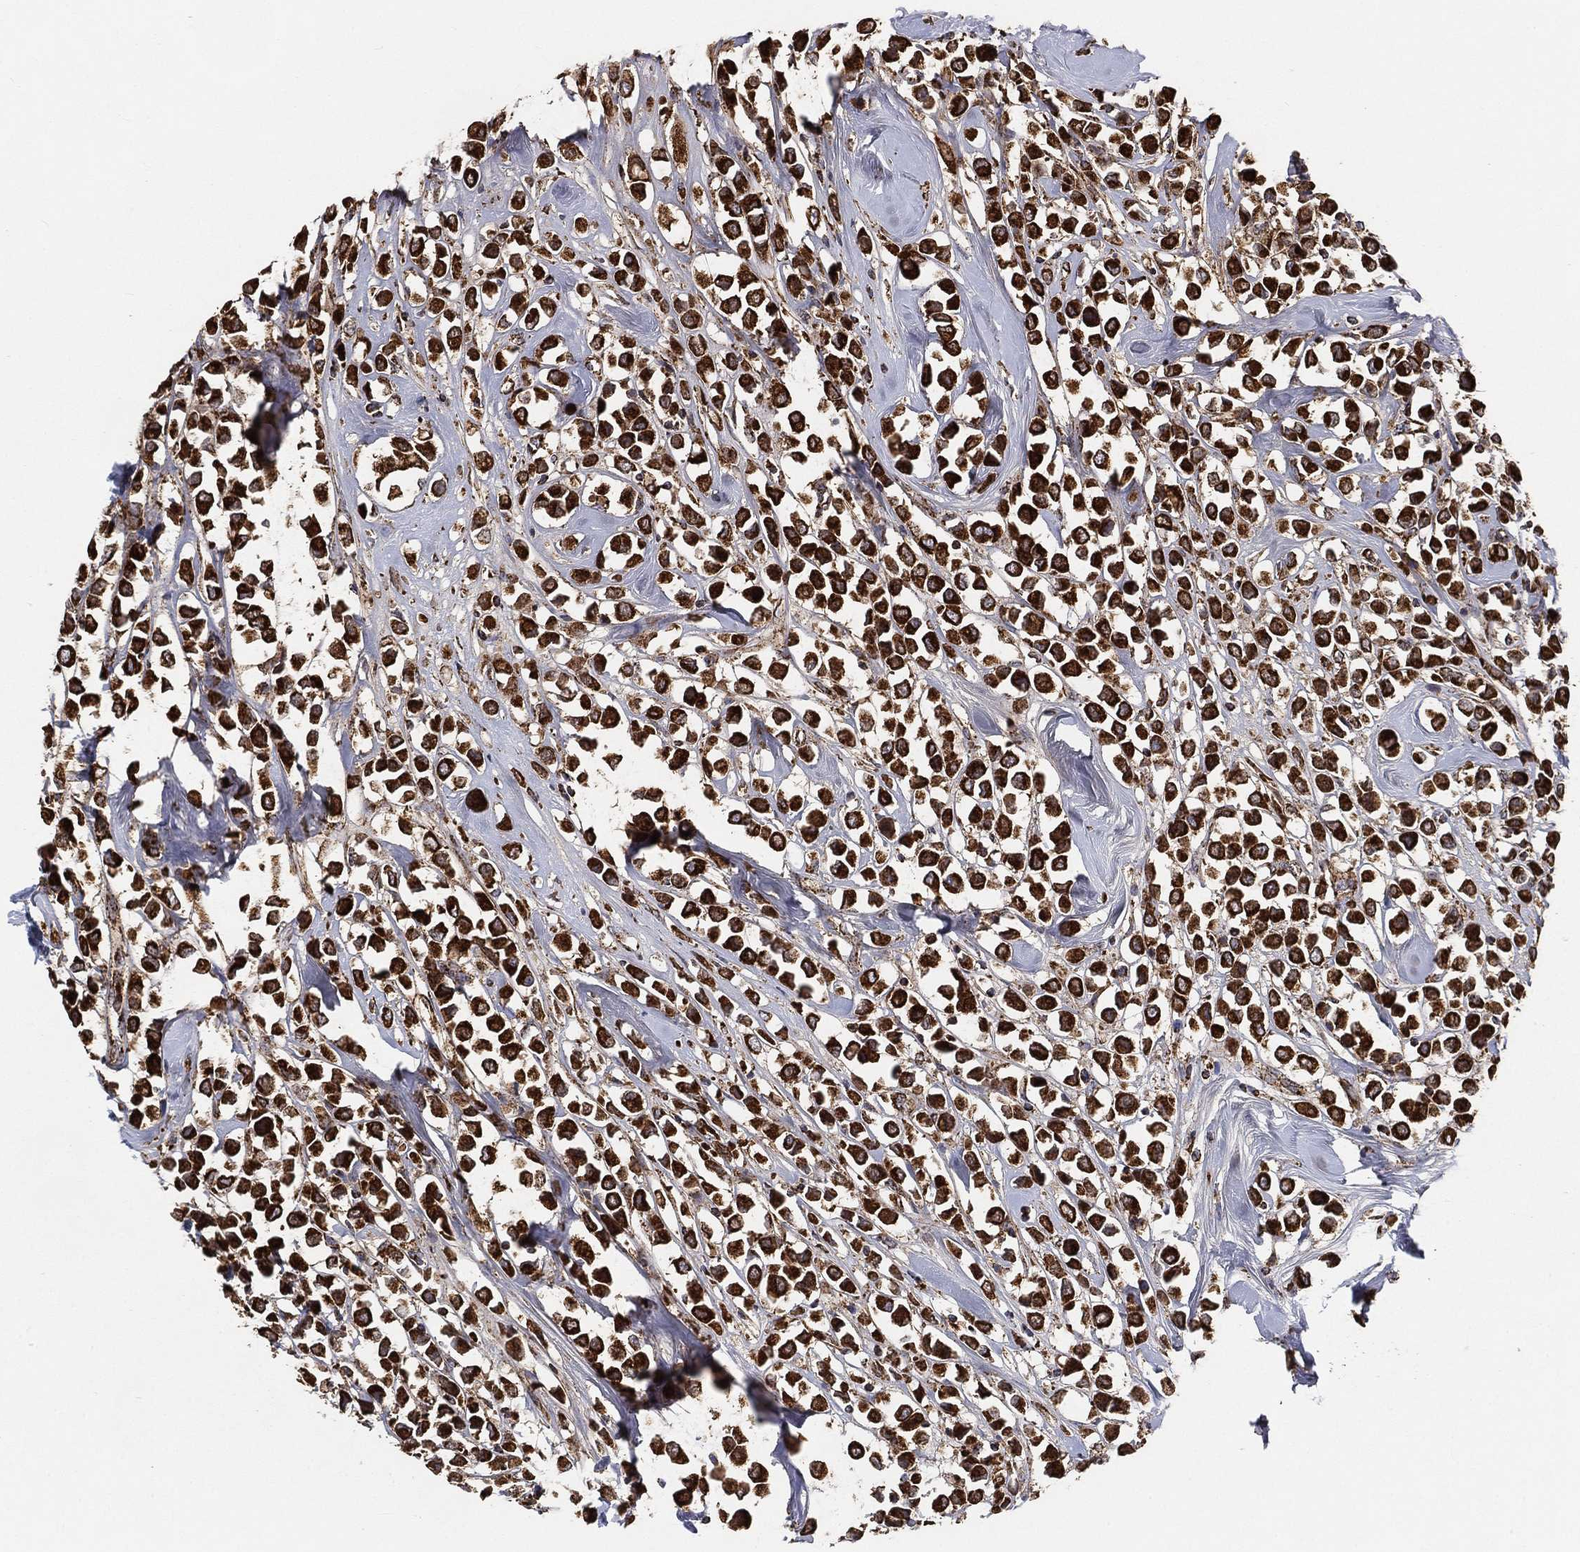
{"staining": {"intensity": "strong", "quantity": ">75%", "location": "cytoplasmic/membranous"}, "tissue": "breast cancer", "cell_type": "Tumor cells", "image_type": "cancer", "snomed": [{"axis": "morphology", "description": "Duct carcinoma"}, {"axis": "topography", "description": "Breast"}], "caption": "Breast cancer (intraductal carcinoma) stained for a protein exhibits strong cytoplasmic/membranous positivity in tumor cells.", "gene": "SLC38A7", "patient": {"sex": "female", "age": 61}}